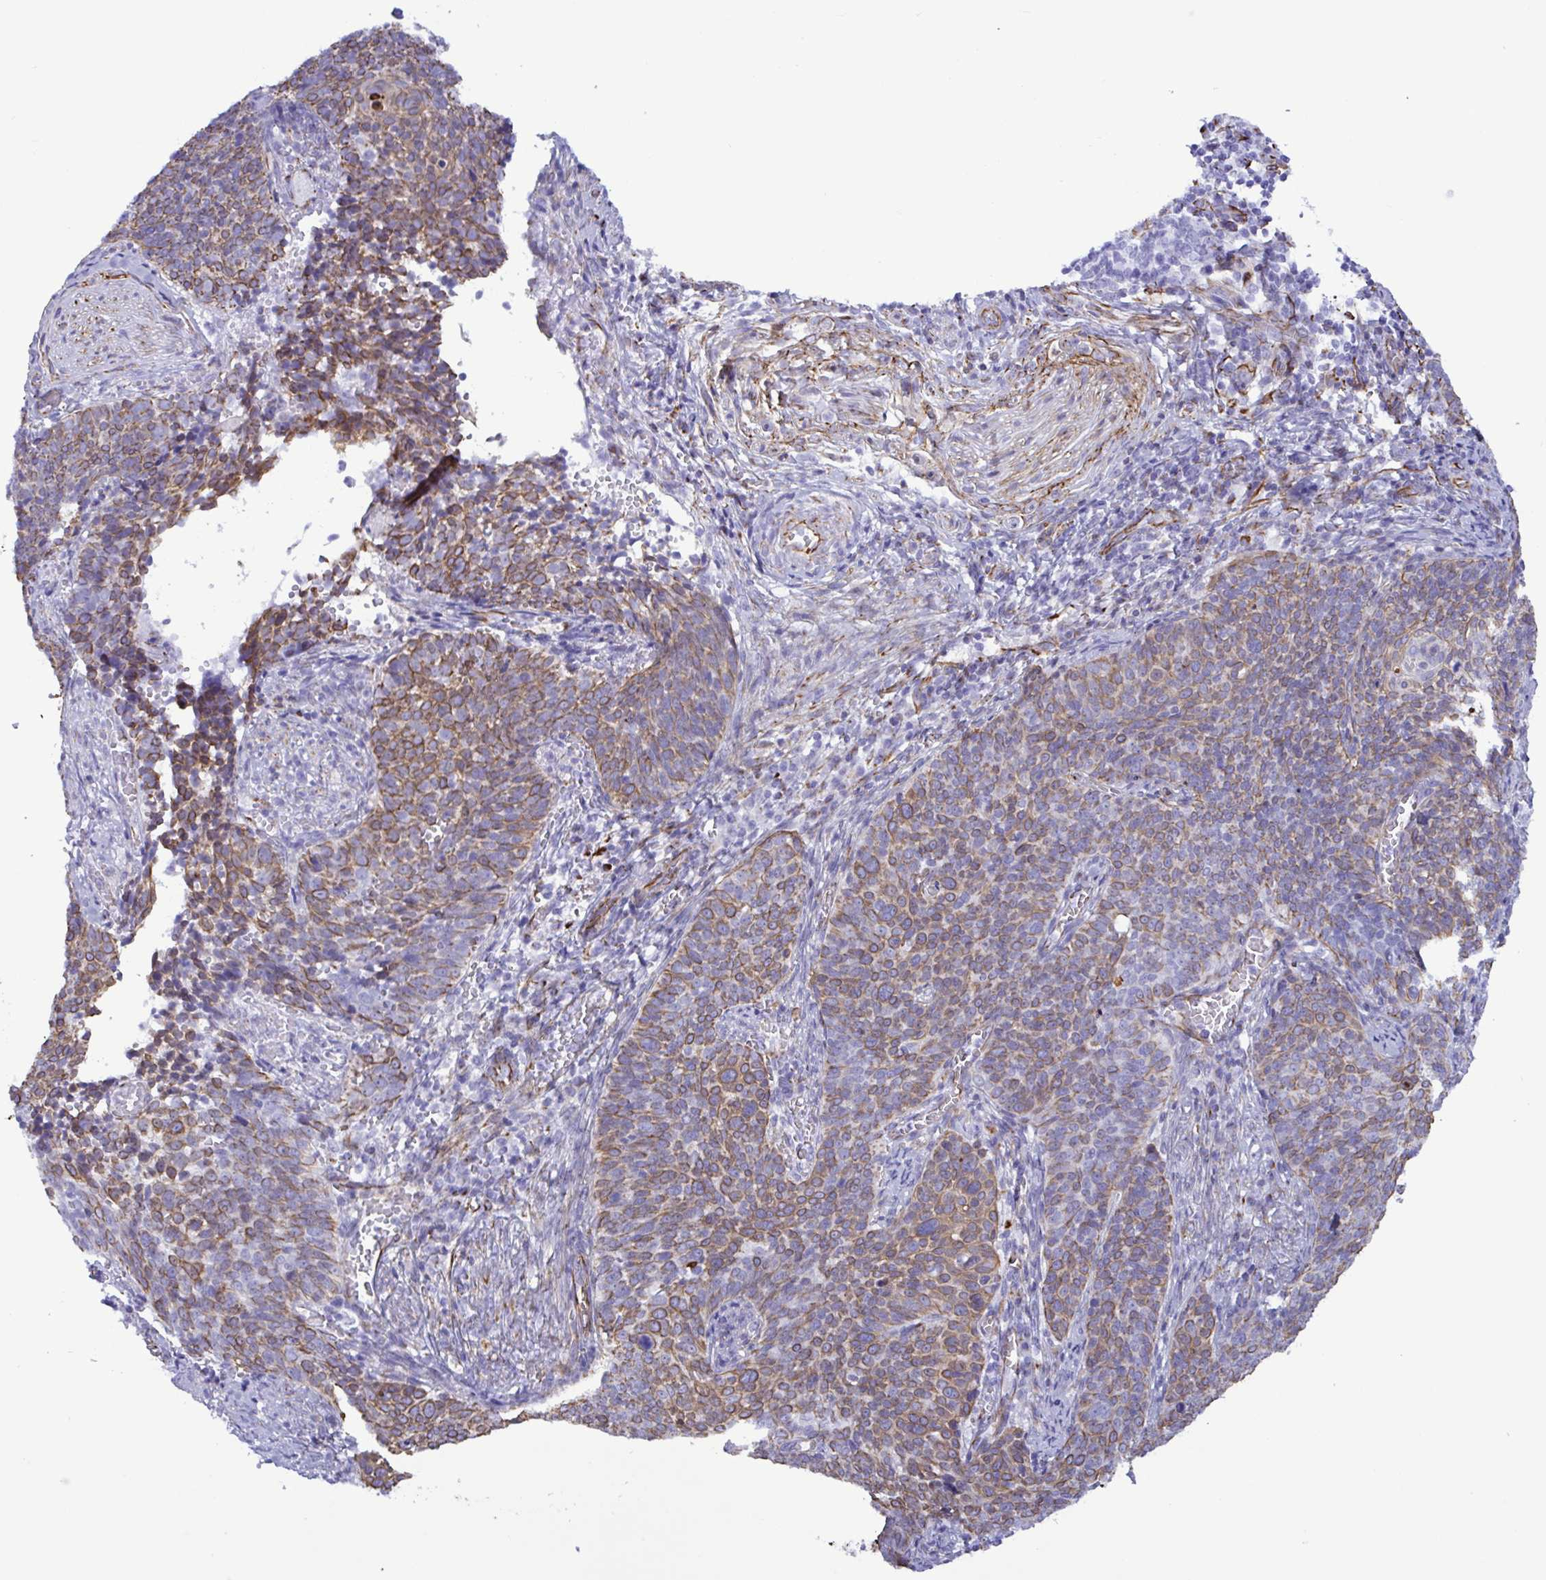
{"staining": {"intensity": "moderate", "quantity": ">75%", "location": "cytoplasmic/membranous"}, "tissue": "cervical cancer", "cell_type": "Tumor cells", "image_type": "cancer", "snomed": [{"axis": "morphology", "description": "Normal tissue, NOS"}, {"axis": "morphology", "description": "Squamous cell carcinoma, NOS"}, {"axis": "topography", "description": "Cervix"}], "caption": "Cervical cancer tissue shows moderate cytoplasmic/membranous expression in about >75% of tumor cells The staining is performed using DAB (3,3'-diaminobenzidine) brown chromogen to label protein expression. The nuclei are counter-stained blue using hematoxylin.", "gene": "SMAD5", "patient": {"sex": "female", "age": 39}}